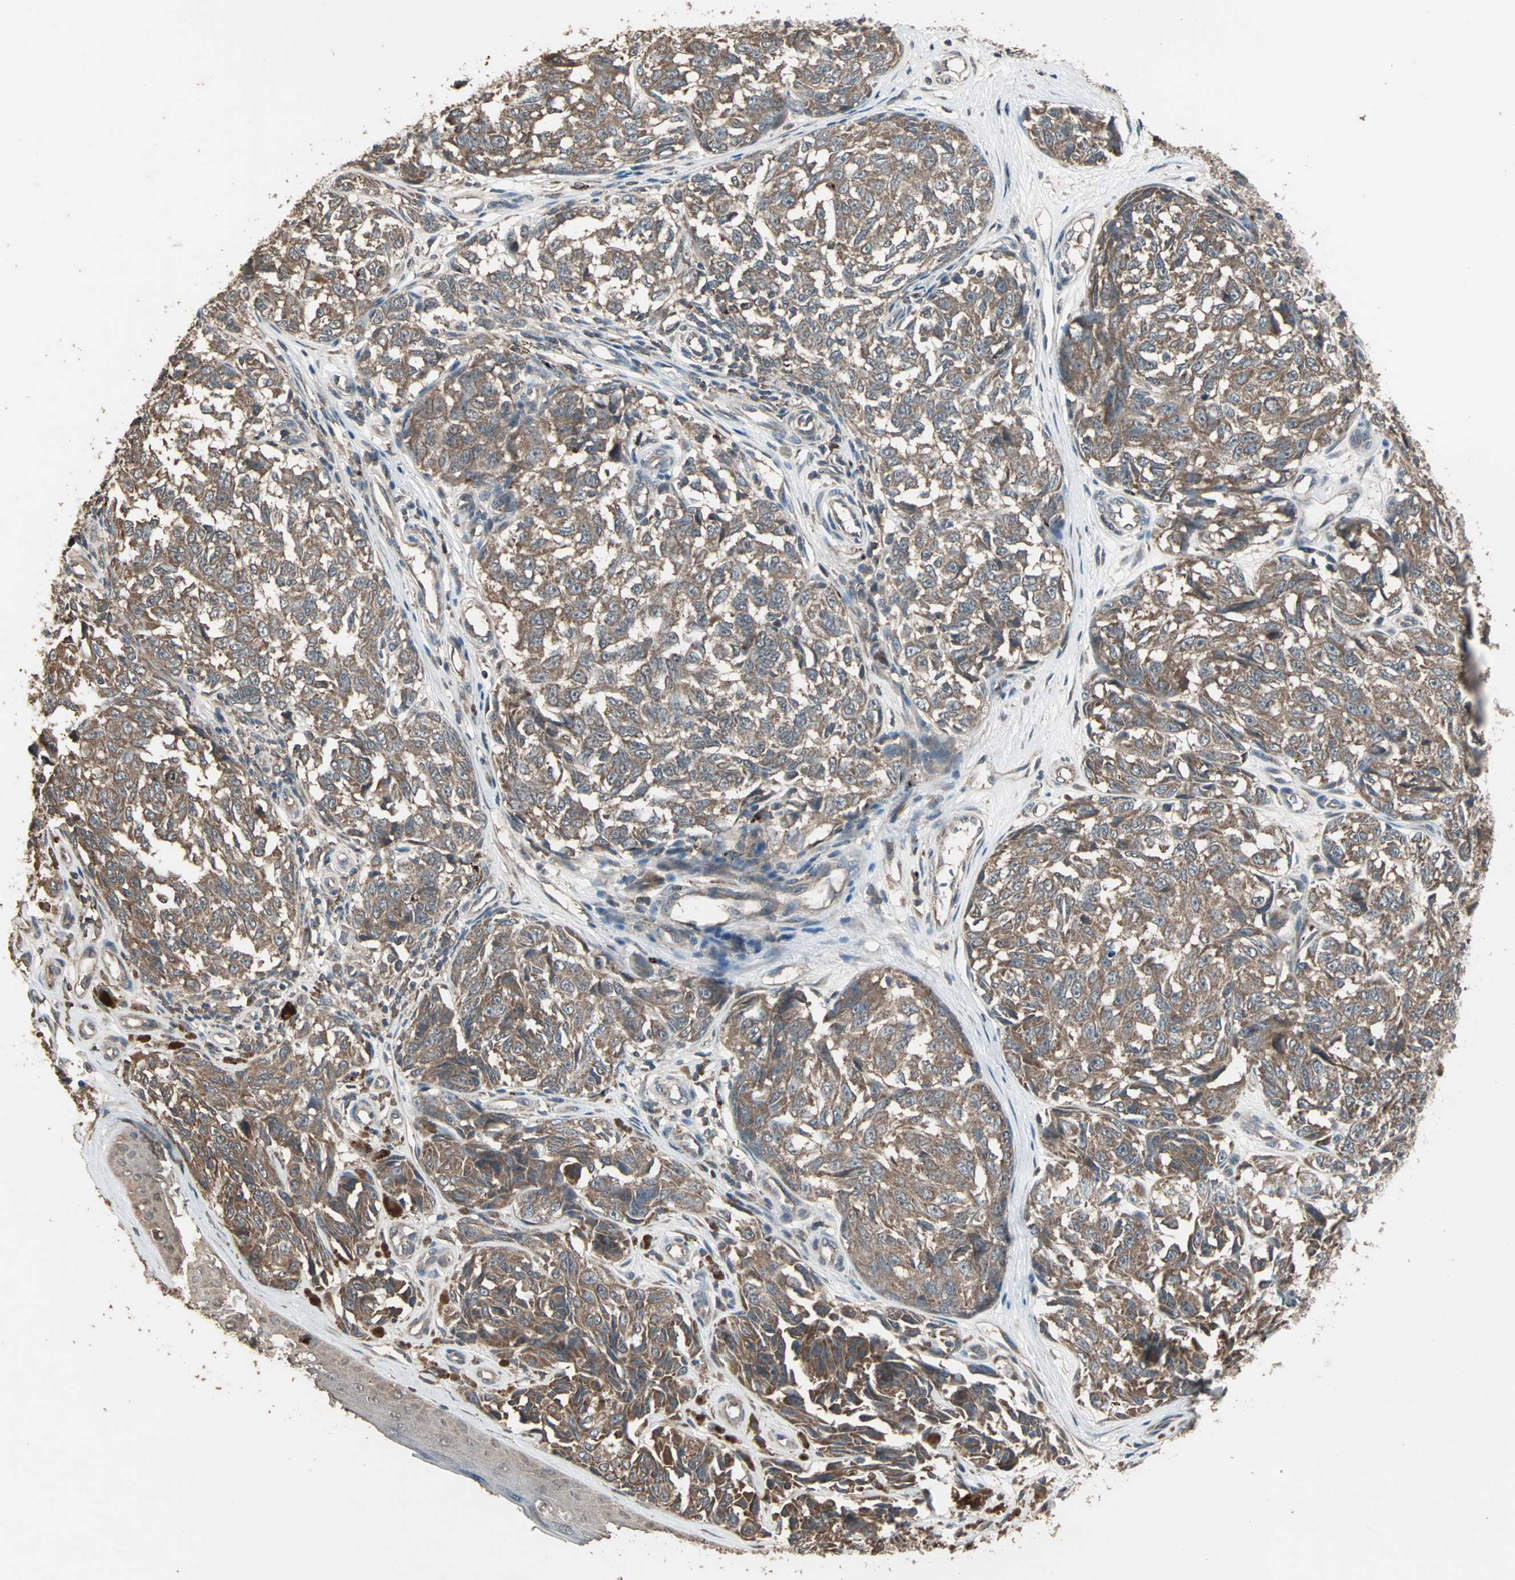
{"staining": {"intensity": "moderate", "quantity": ">75%", "location": "cytoplasmic/membranous"}, "tissue": "melanoma", "cell_type": "Tumor cells", "image_type": "cancer", "snomed": [{"axis": "morphology", "description": "Malignant melanoma, NOS"}, {"axis": "topography", "description": "Skin"}], "caption": "Protein staining of malignant melanoma tissue exhibits moderate cytoplasmic/membranous positivity in approximately >75% of tumor cells.", "gene": "UBAC1", "patient": {"sex": "female", "age": 64}}